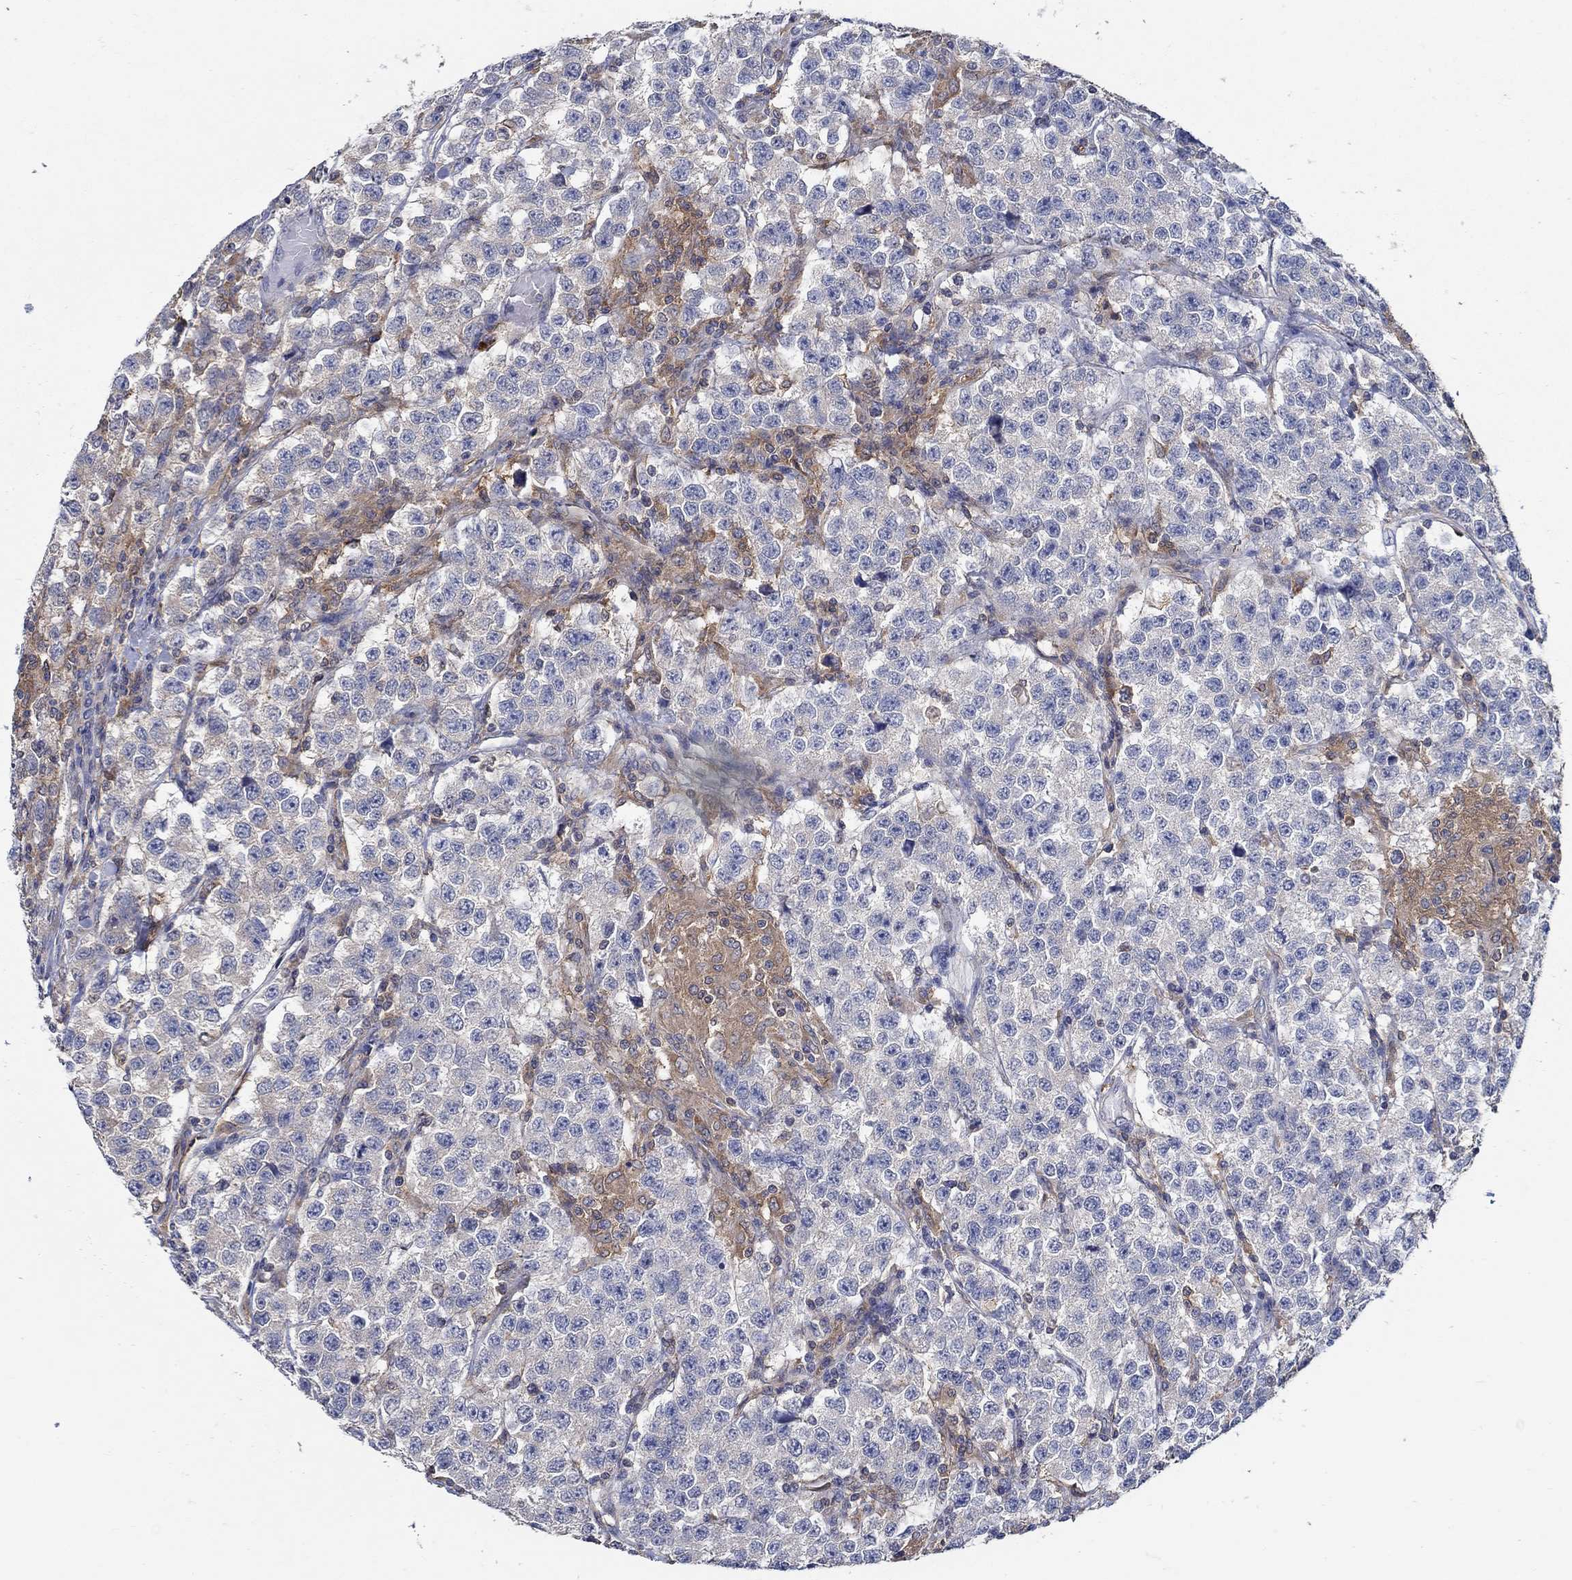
{"staining": {"intensity": "negative", "quantity": "none", "location": "none"}, "tissue": "testis cancer", "cell_type": "Tumor cells", "image_type": "cancer", "snomed": [{"axis": "morphology", "description": "Seminoma, NOS"}, {"axis": "topography", "description": "Testis"}], "caption": "Immunohistochemistry (IHC) photomicrograph of human testis cancer (seminoma) stained for a protein (brown), which exhibits no expression in tumor cells.", "gene": "MTHFR", "patient": {"sex": "male", "age": 59}}